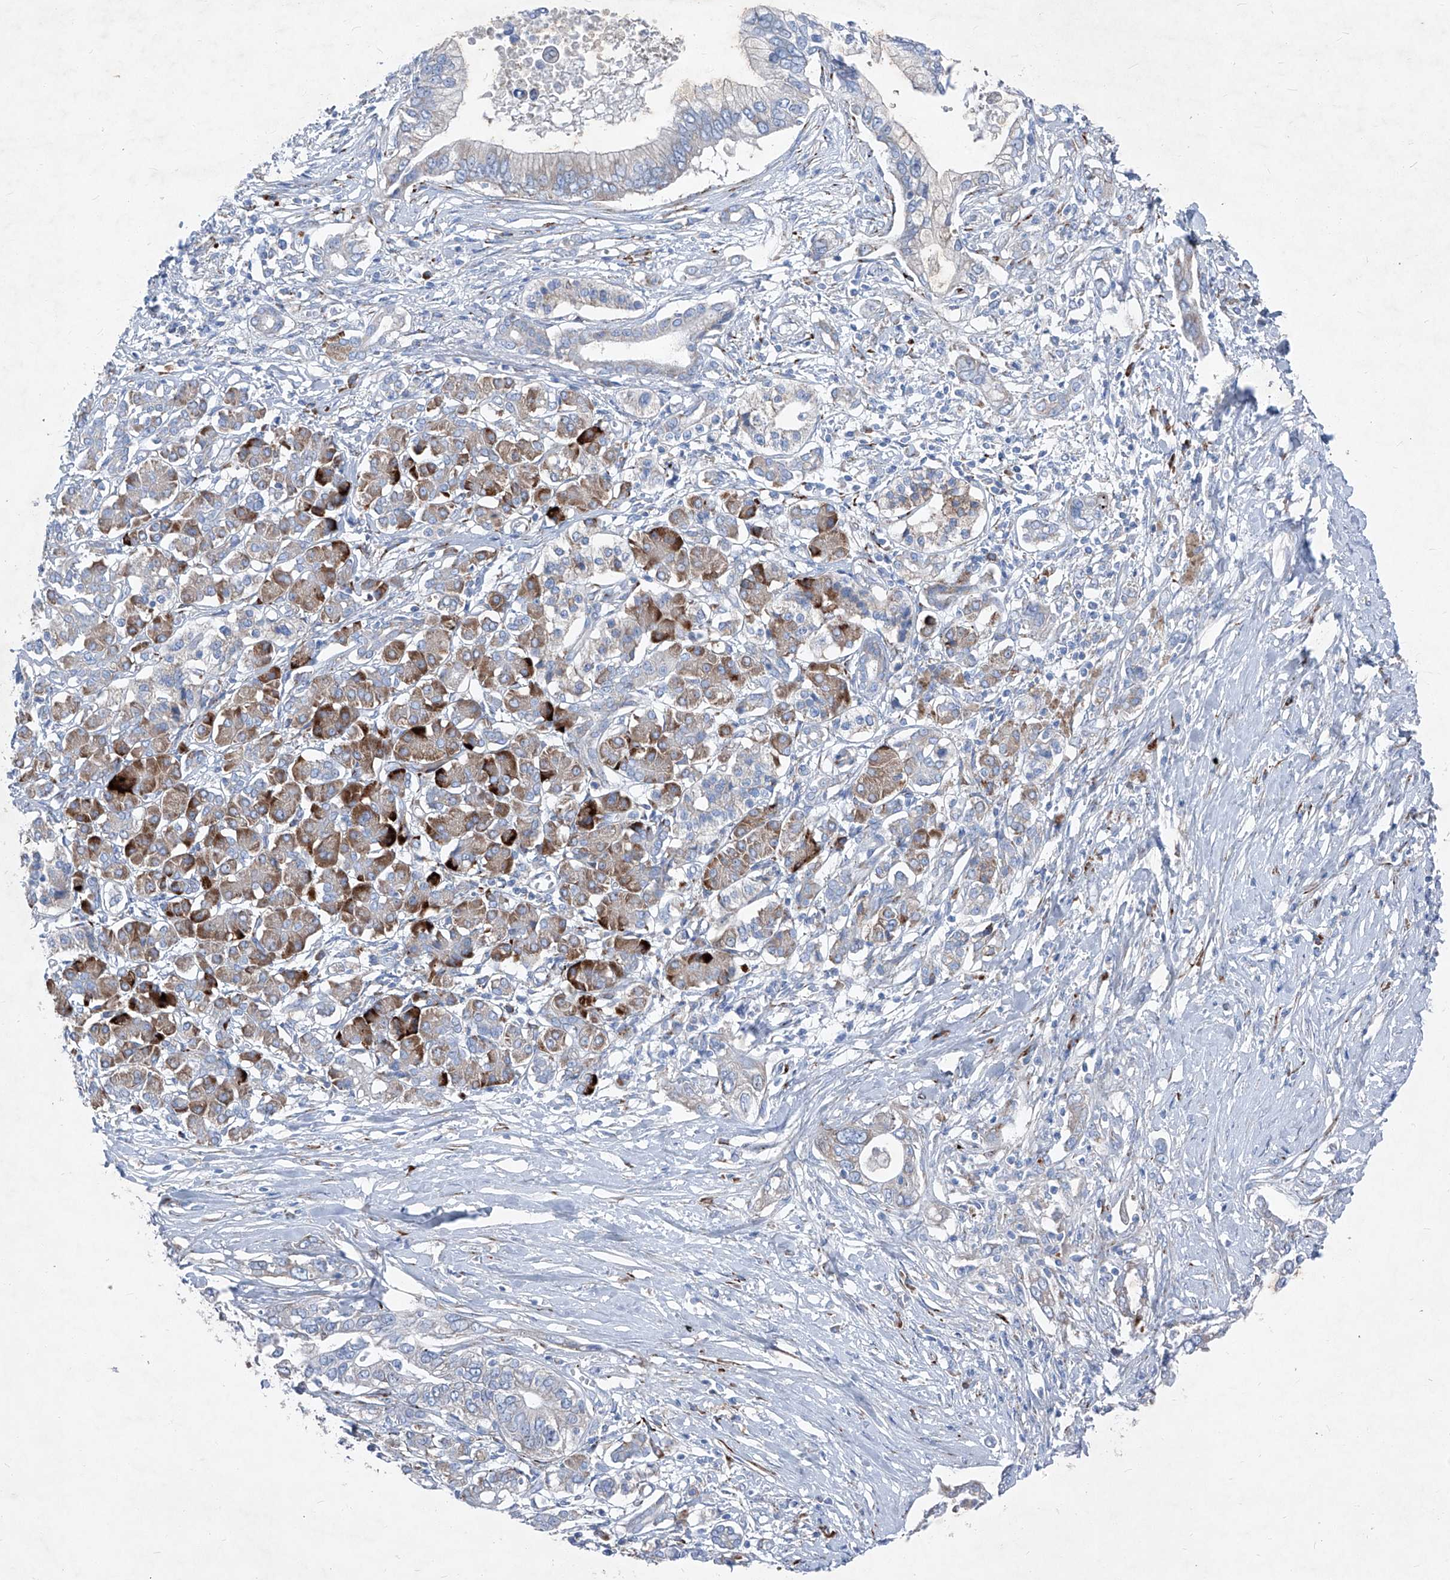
{"staining": {"intensity": "negative", "quantity": "none", "location": "none"}, "tissue": "pancreatic cancer", "cell_type": "Tumor cells", "image_type": "cancer", "snomed": [{"axis": "morphology", "description": "Normal tissue, NOS"}, {"axis": "morphology", "description": "Adenocarcinoma, NOS"}, {"axis": "topography", "description": "Pancreas"}, {"axis": "topography", "description": "Peripheral nerve tissue"}], "caption": "Adenocarcinoma (pancreatic) was stained to show a protein in brown. There is no significant staining in tumor cells. (DAB (3,3'-diaminobenzidine) immunohistochemistry visualized using brightfield microscopy, high magnification).", "gene": "IFI27", "patient": {"sex": "male", "age": 59}}